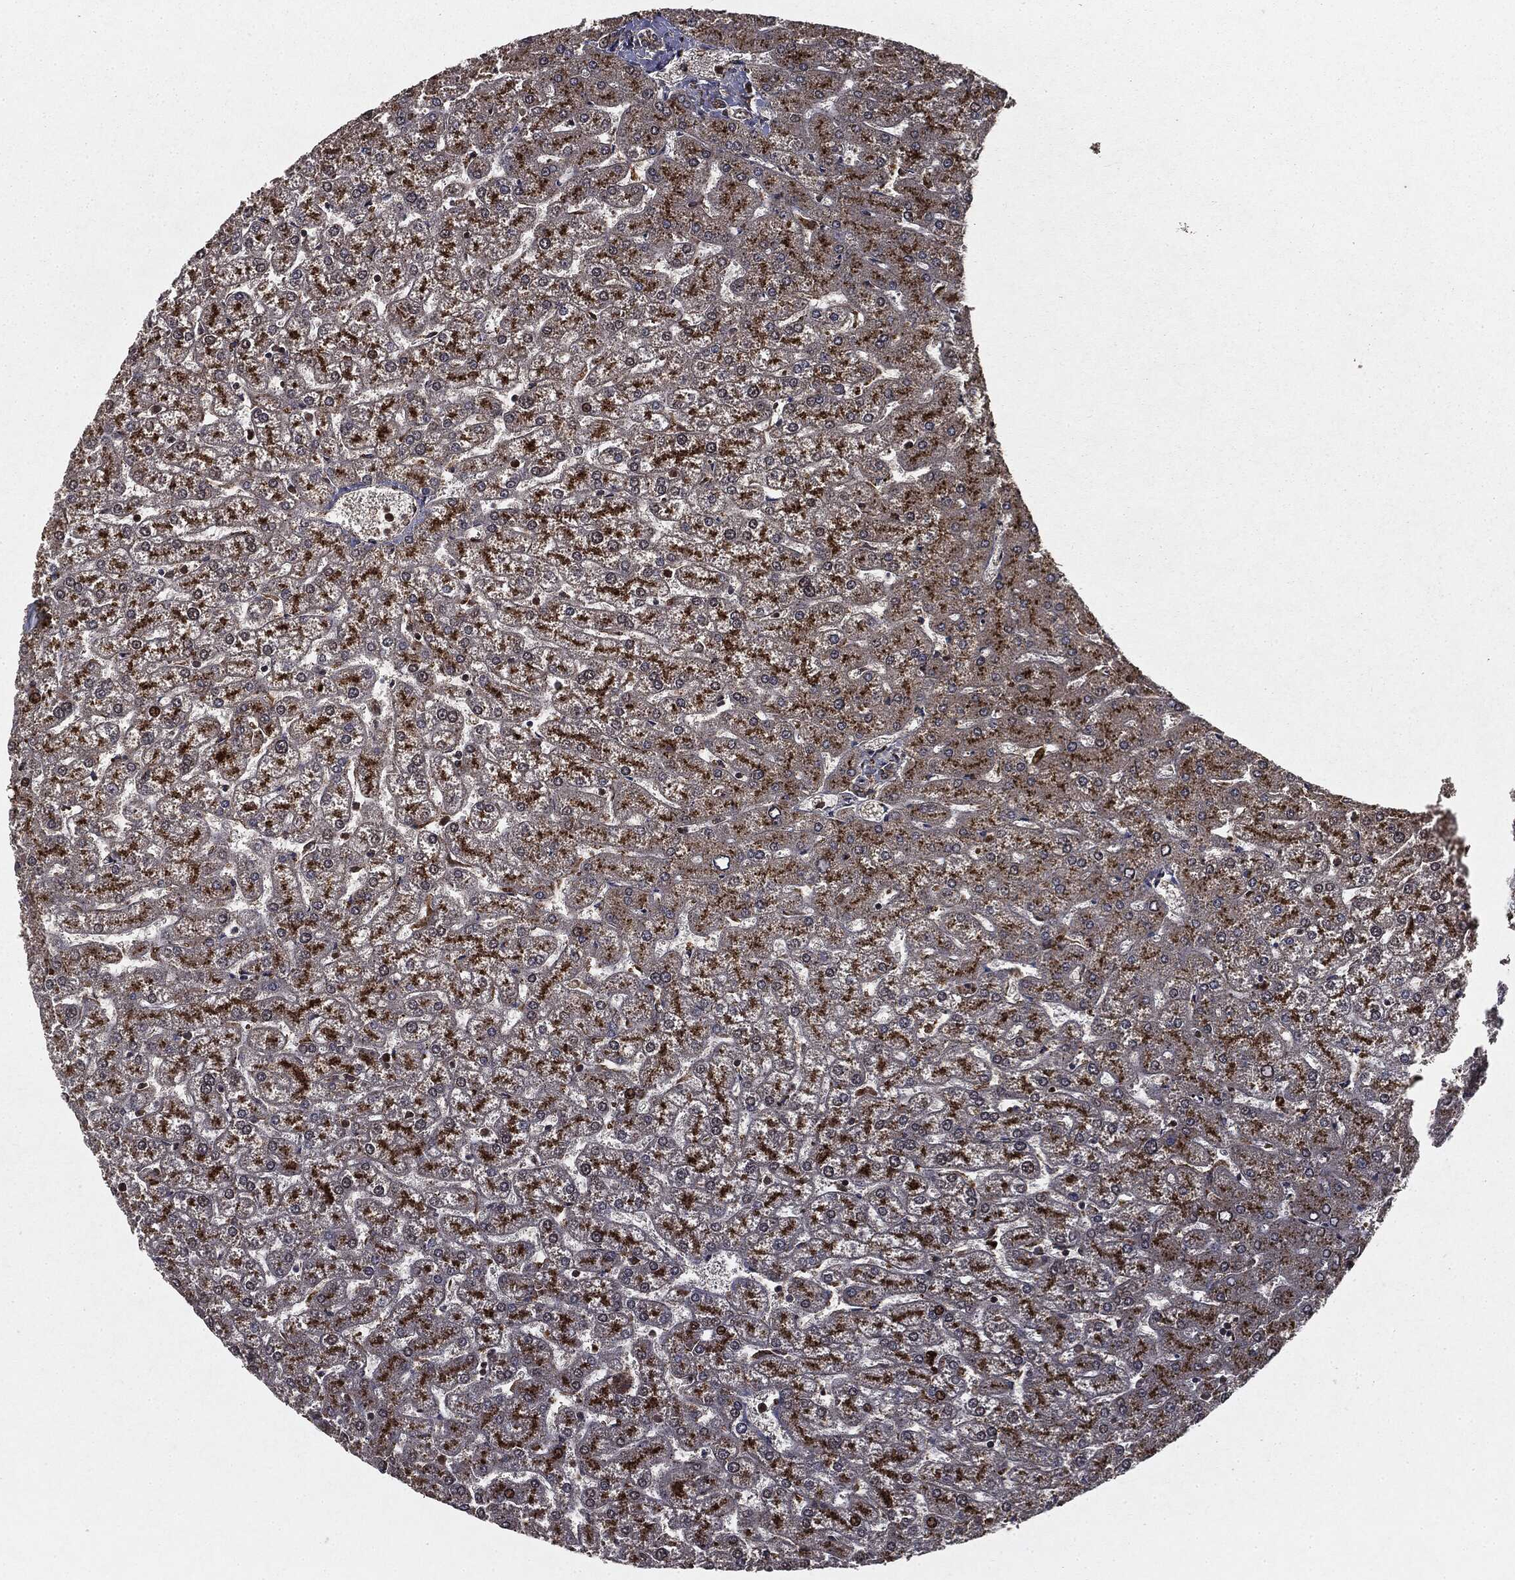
{"staining": {"intensity": "strong", "quantity": ">75%", "location": "cytoplasmic/membranous"}, "tissue": "liver", "cell_type": "Cholangiocytes", "image_type": "normal", "snomed": [{"axis": "morphology", "description": "Normal tissue, NOS"}, {"axis": "topography", "description": "Liver"}], "caption": "Protein expression by IHC demonstrates strong cytoplasmic/membranous expression in approximately >75% of cholangiocytes in benign liver. (Brightfield microscopy of DAB IHC at high magnification).", "gene": "CTSA", "patient": {"sex": "female", "age": 32}}